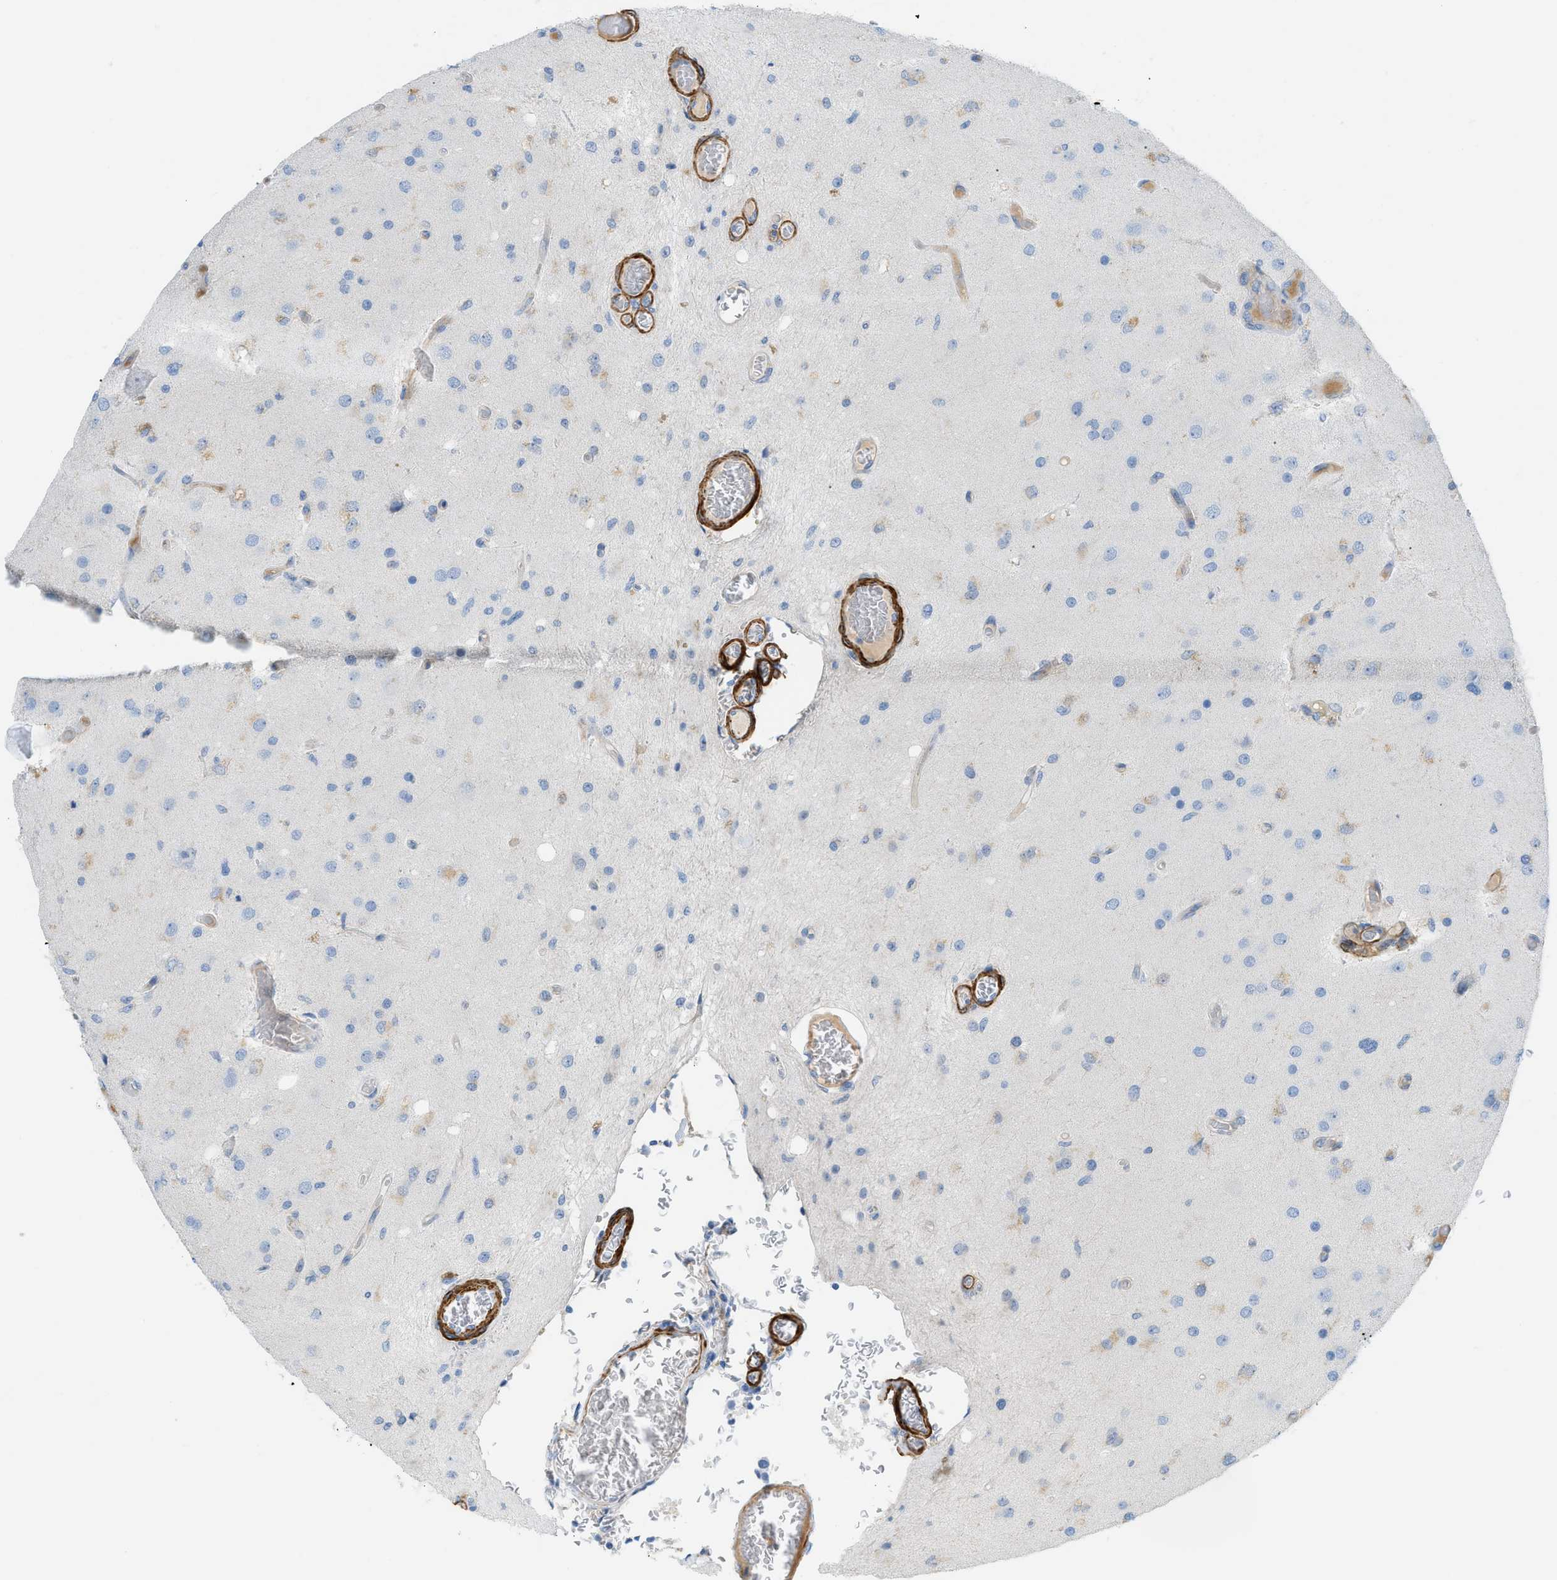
{"staining": {"intensity": "negative", "quantity": "none", "location": "none"}, "tissue": "glioma", "cell_type": "Tumor cells", "image_type": "cancer", "snomed": [{"axis": "morphology", "description": "Normal tissue, NOS"}, {"axis": "morphology", "description": "Glioma, malignant, High grade"}, {"axis": "topography", "description": "Cerebral cortex"}], "caption": "Histopathology image shows no significant protein staining in tumor cells of high-grade glioma (malignant). (DAB (3,3'-diaminobenzidine) immunohistochemistry, high magnification).", "gene": "MYH11", "patient": {"sex": "male", "age": 77}}